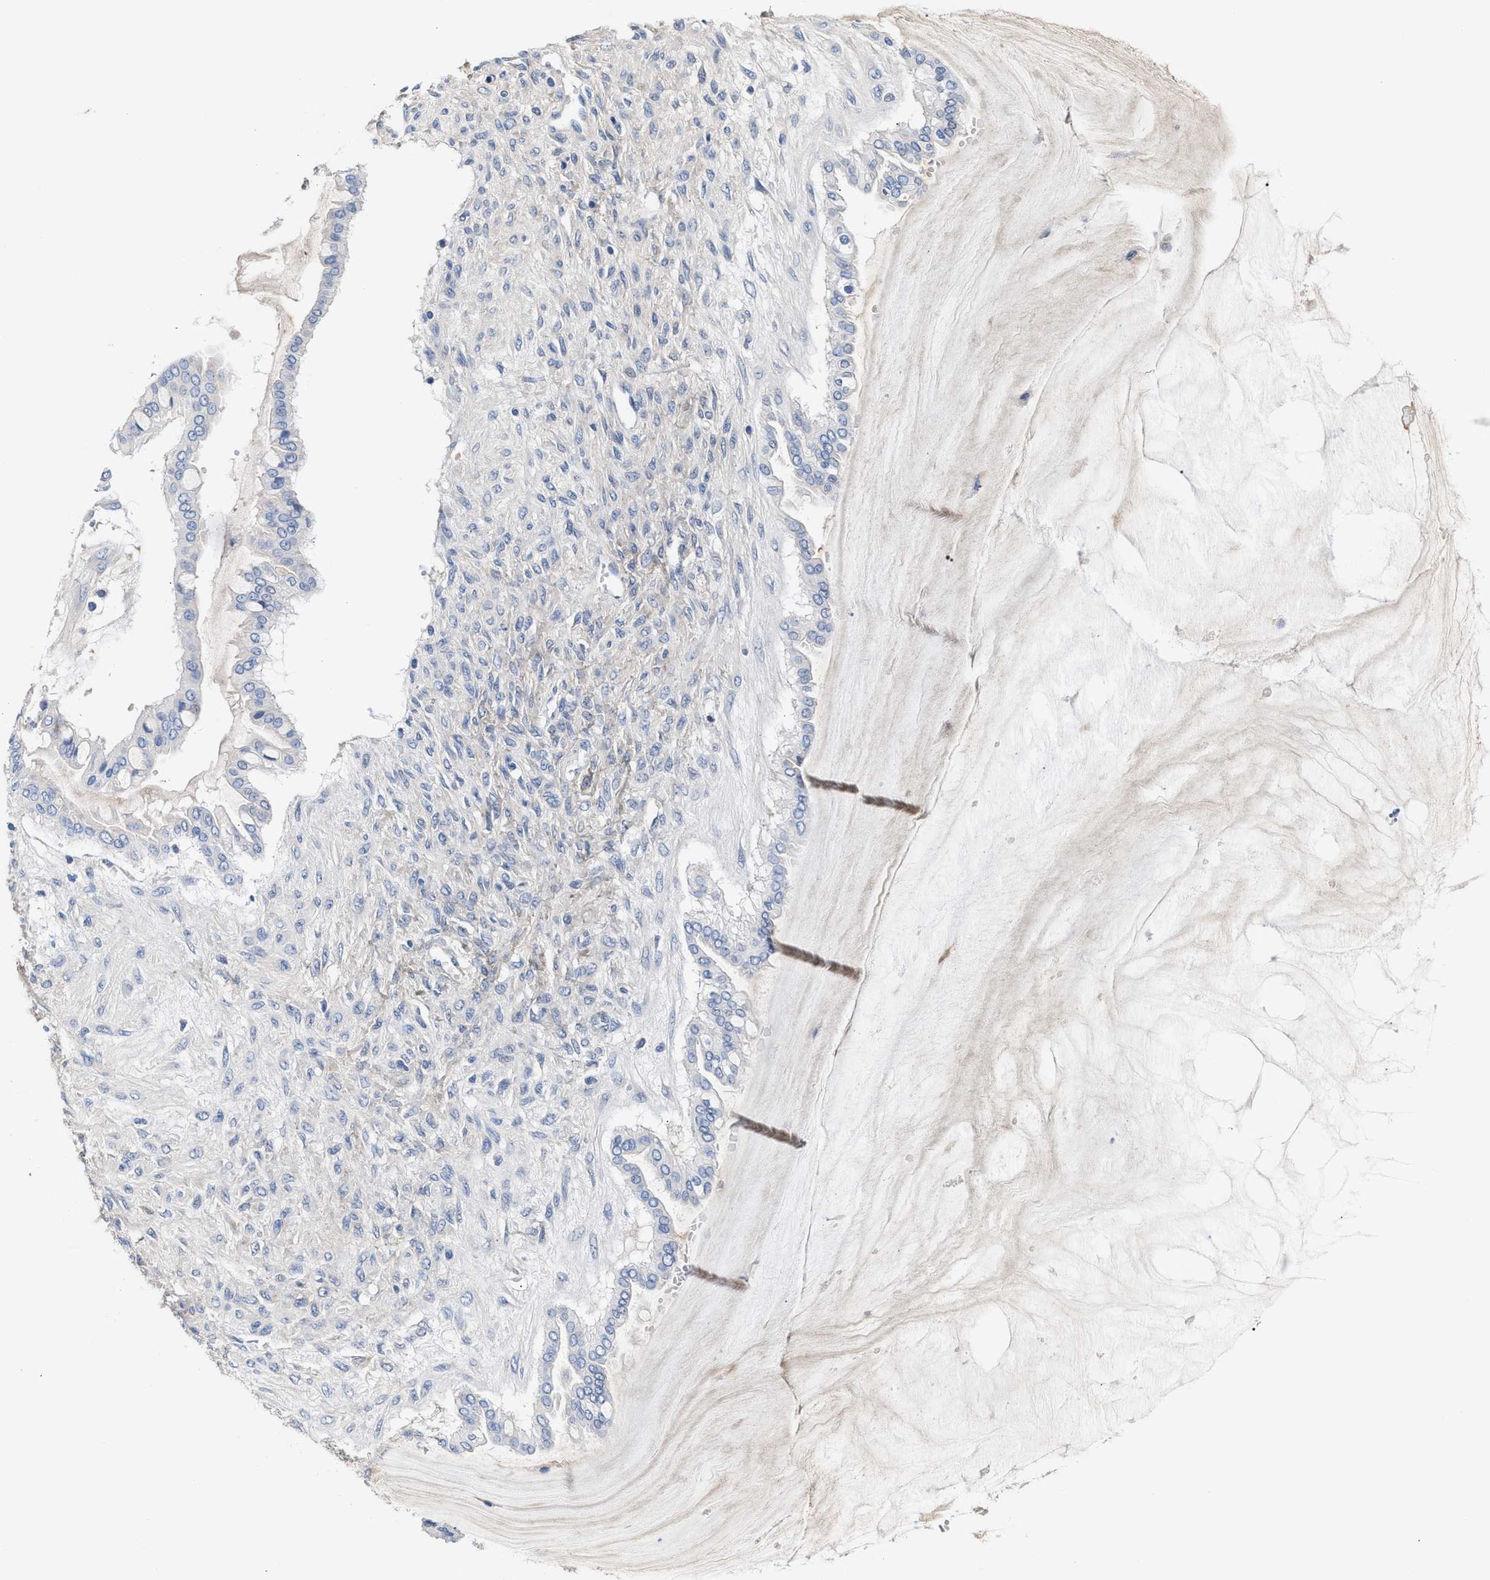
{"staining": {"intensity": "negative", "quantity": "none", "location": "none"}, "tissue": "ovarian cancer", "cell_type": "Tumor cells", "image_type": "cancer", "snomed": [{"axis": "morphology", "description": "Cystadenocarcinoma, mucinous, NOS"}, {"axis": "topography", "description": "Ovary"}], "caption": "Human ovarian cancer (mucinous cystadenocarcinoma) stained for a protein using IHC shows no expression in tumor cells.", "gene": "ACTL7B", "patient": {"sex": "female", "age": 73}}